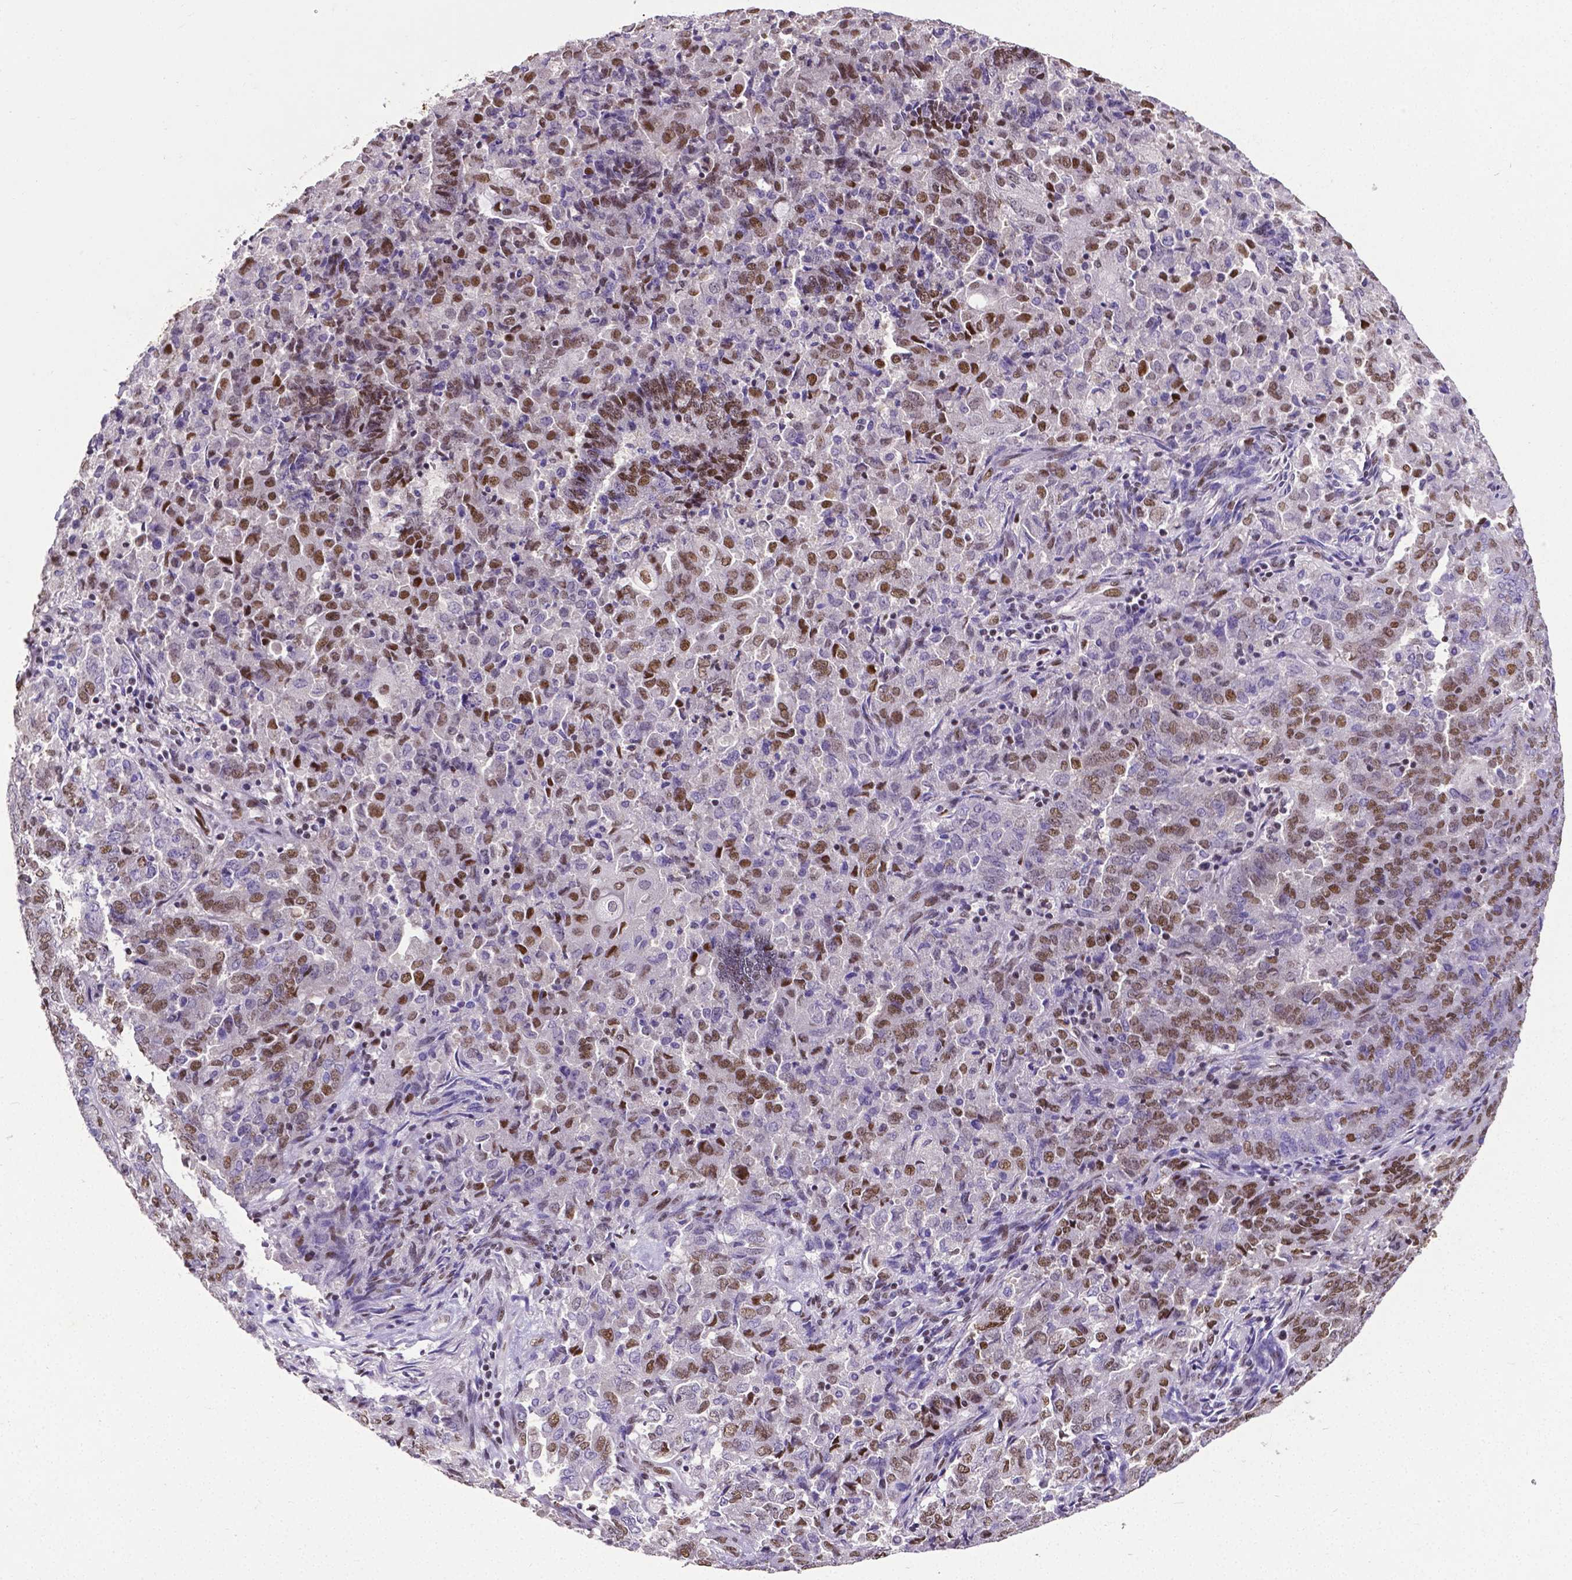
{"staining": {"intensity": "moderate", "quantity": "25%-75%", "location": "nuclear"}, "tissue": "endometrial cancer", "cell_type": "Tumor cells", "image_type": "cancer", "snomed": [{"axis": "morphology", "description": "Adenocarcinoma, NOS"}, {"axis": "topography", "description": "Endometrium"}], "caption": "A brown stain labels moderate nuclear staining of a protein in adenocarcinoma (endometrial) tumor cells.", "gene": "REST", "patient": {"sex": "female", "age": 72}}